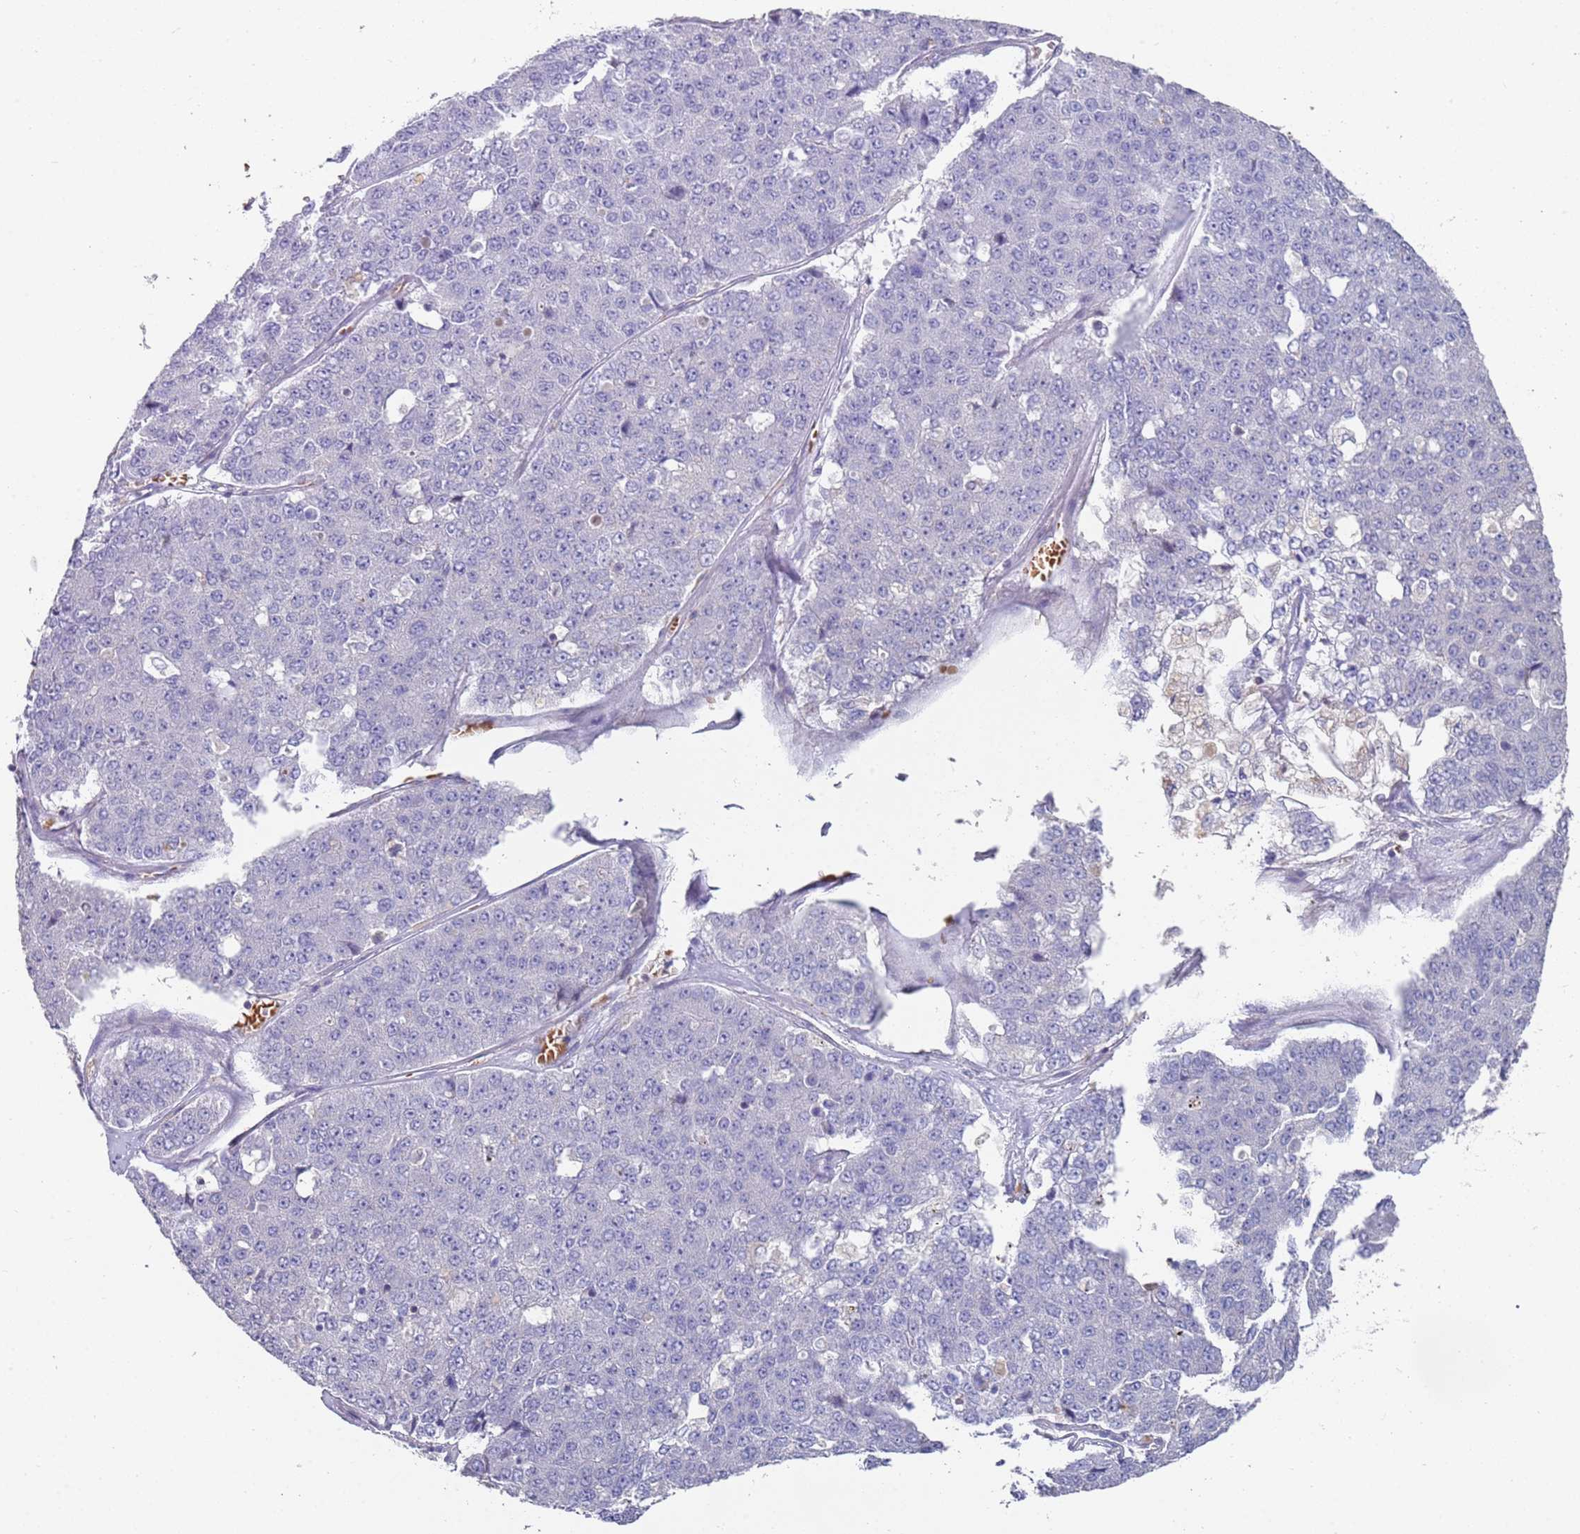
{"staining": {"intensity": "negative", "quantity": "none", "location": "none"}, "tissue": "pancreatic cancer", "cell_type": "Tumor cells", "image_type": "cancer", "snomed": [{"axis": "morphology", "description": "Adenocarcinoma, NOS"}, {"axis": "topography", "description": "Pancreas"}], "caption": "The micrograph reveals no significant positivity in tumor cells of adenocarcinoma (pancreatic).", "gene": "LACC1", "patient": {"sex": "male", "age": 50}}